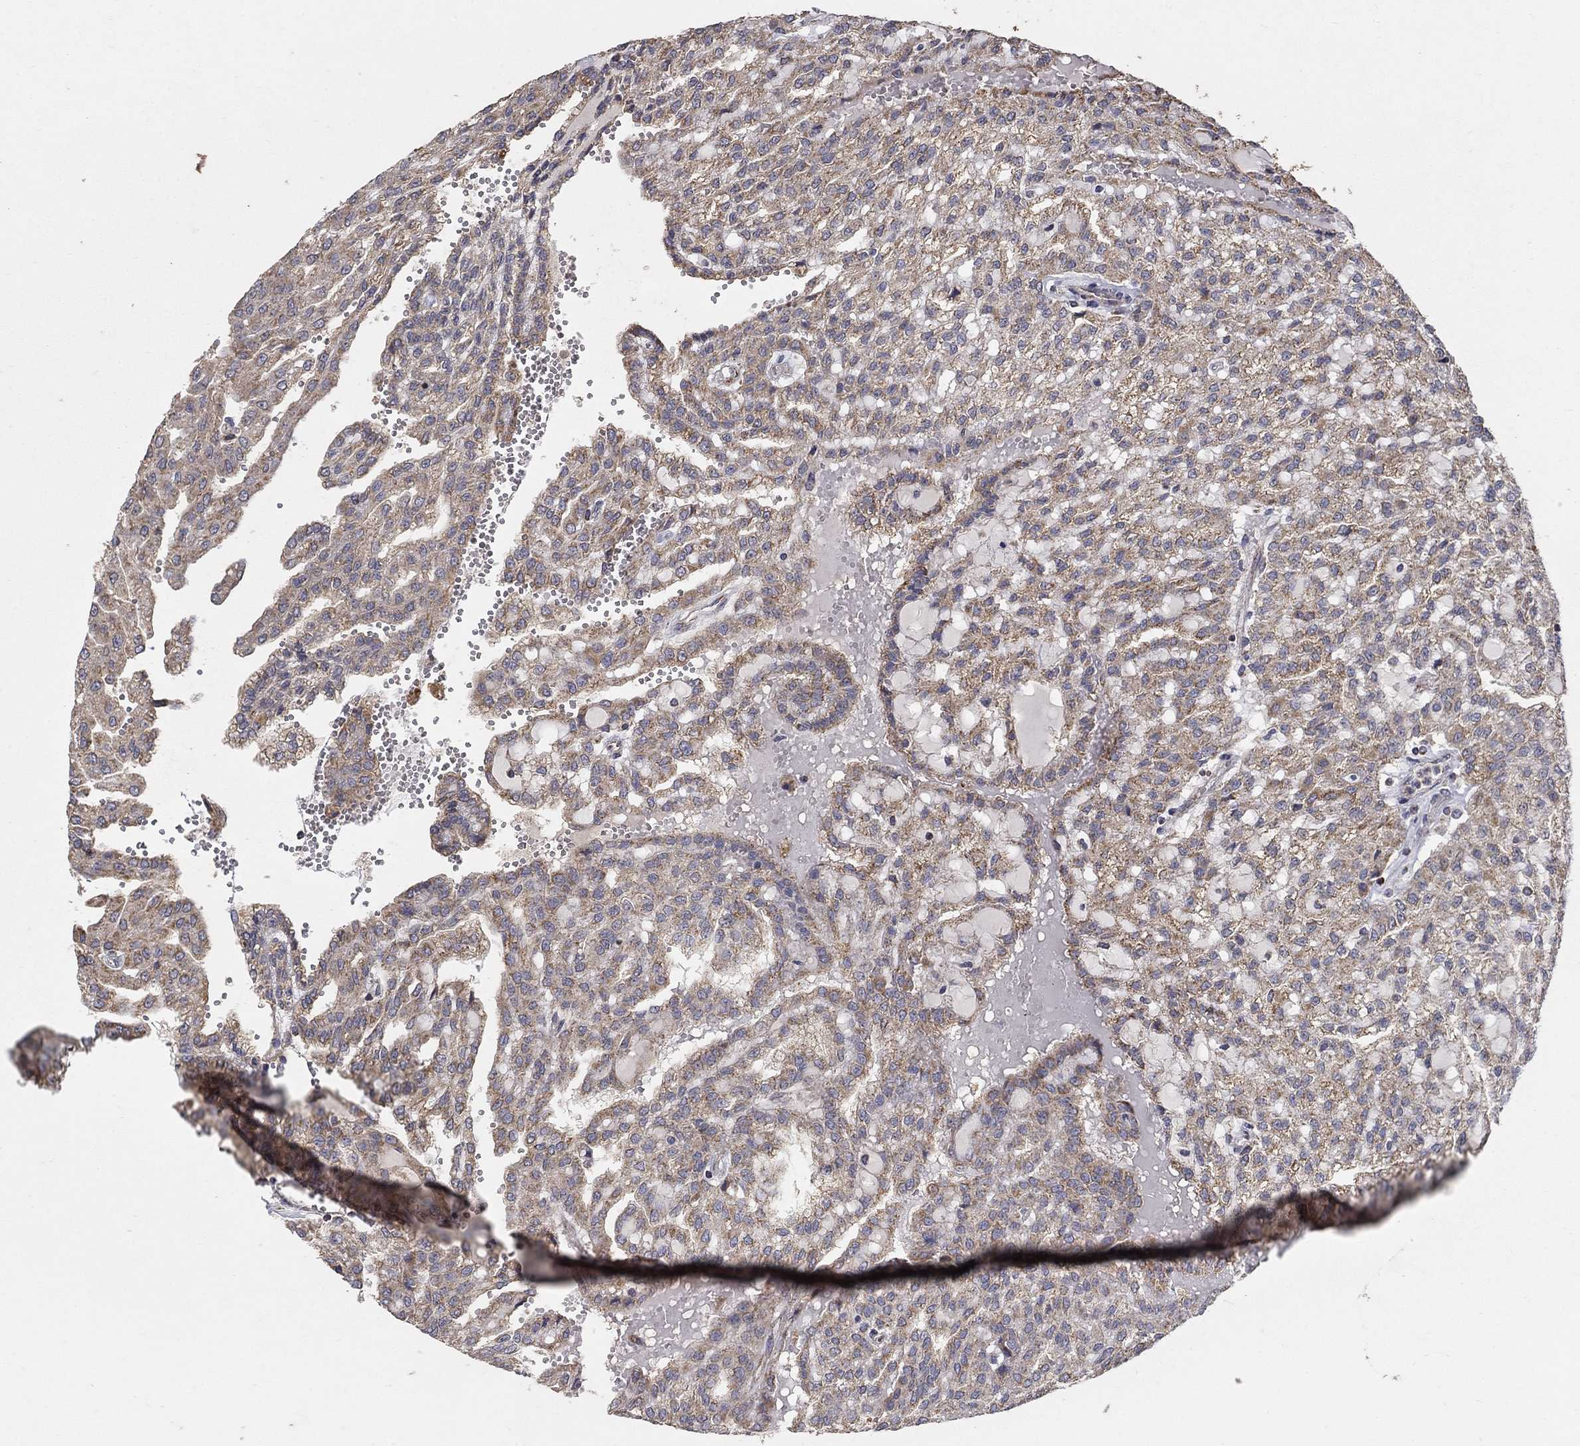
{"staining": {"intensity": "weak", "quantity": ">75%", "location": "cytoplasmic/membranous"}, "tissue": "renal cancer", "cell_type": "Tumor cells", "image_type": "cancer", "snomed": [{"axis": "morphology", "description": "Adenocarcinoma, NOS"}, {"axis": "topography", "description": "Kidney"}], "caption": "Immunohistochemical staining of renal adenocarcinoma exhibits weak cytoplasmic/membranous protein expression in approximately >75% of tumor cells.", "gene": "GPSM1", "patient": {"sex": "male", "age": 63}}